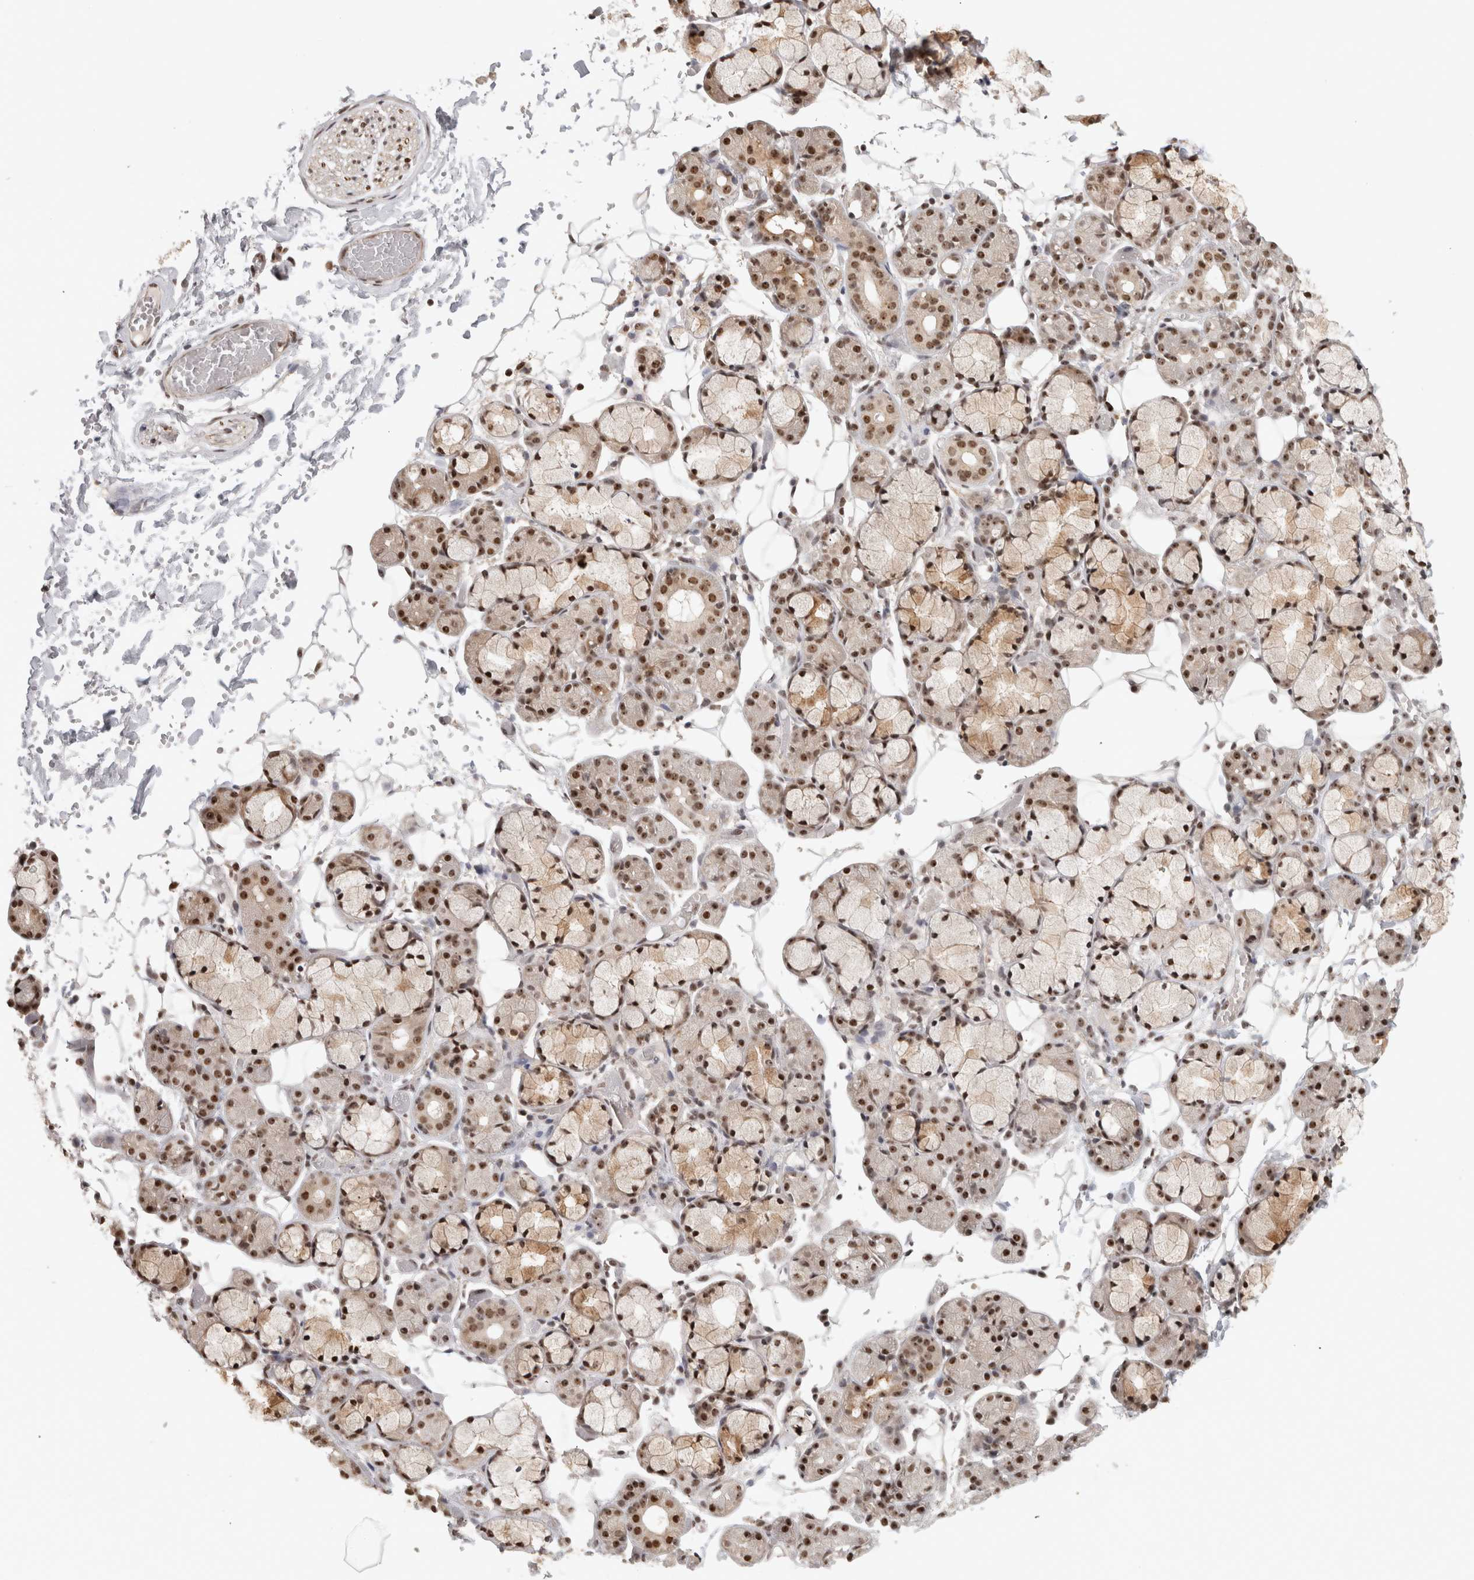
{"staining": {"intensity": "moderate", "quantity": ">75%", "location": "nuclear"}, "tissue": "salivary gland", "cell_type": "Glandular cells", "image_type": "normal", "snomed": [{"axis": "morphology", "description": "Normal tissue, NOS"}, {"axis": "topography", "description": "Salivary gland"}], "caption": "Unremarkable salivary gland shows moderate nuclear staining in about >75% of glandular cells, visualized by immunohistochemistry.", "gene": "EBNA1BP2", "patient": {"sex": "male", "age": 63}}